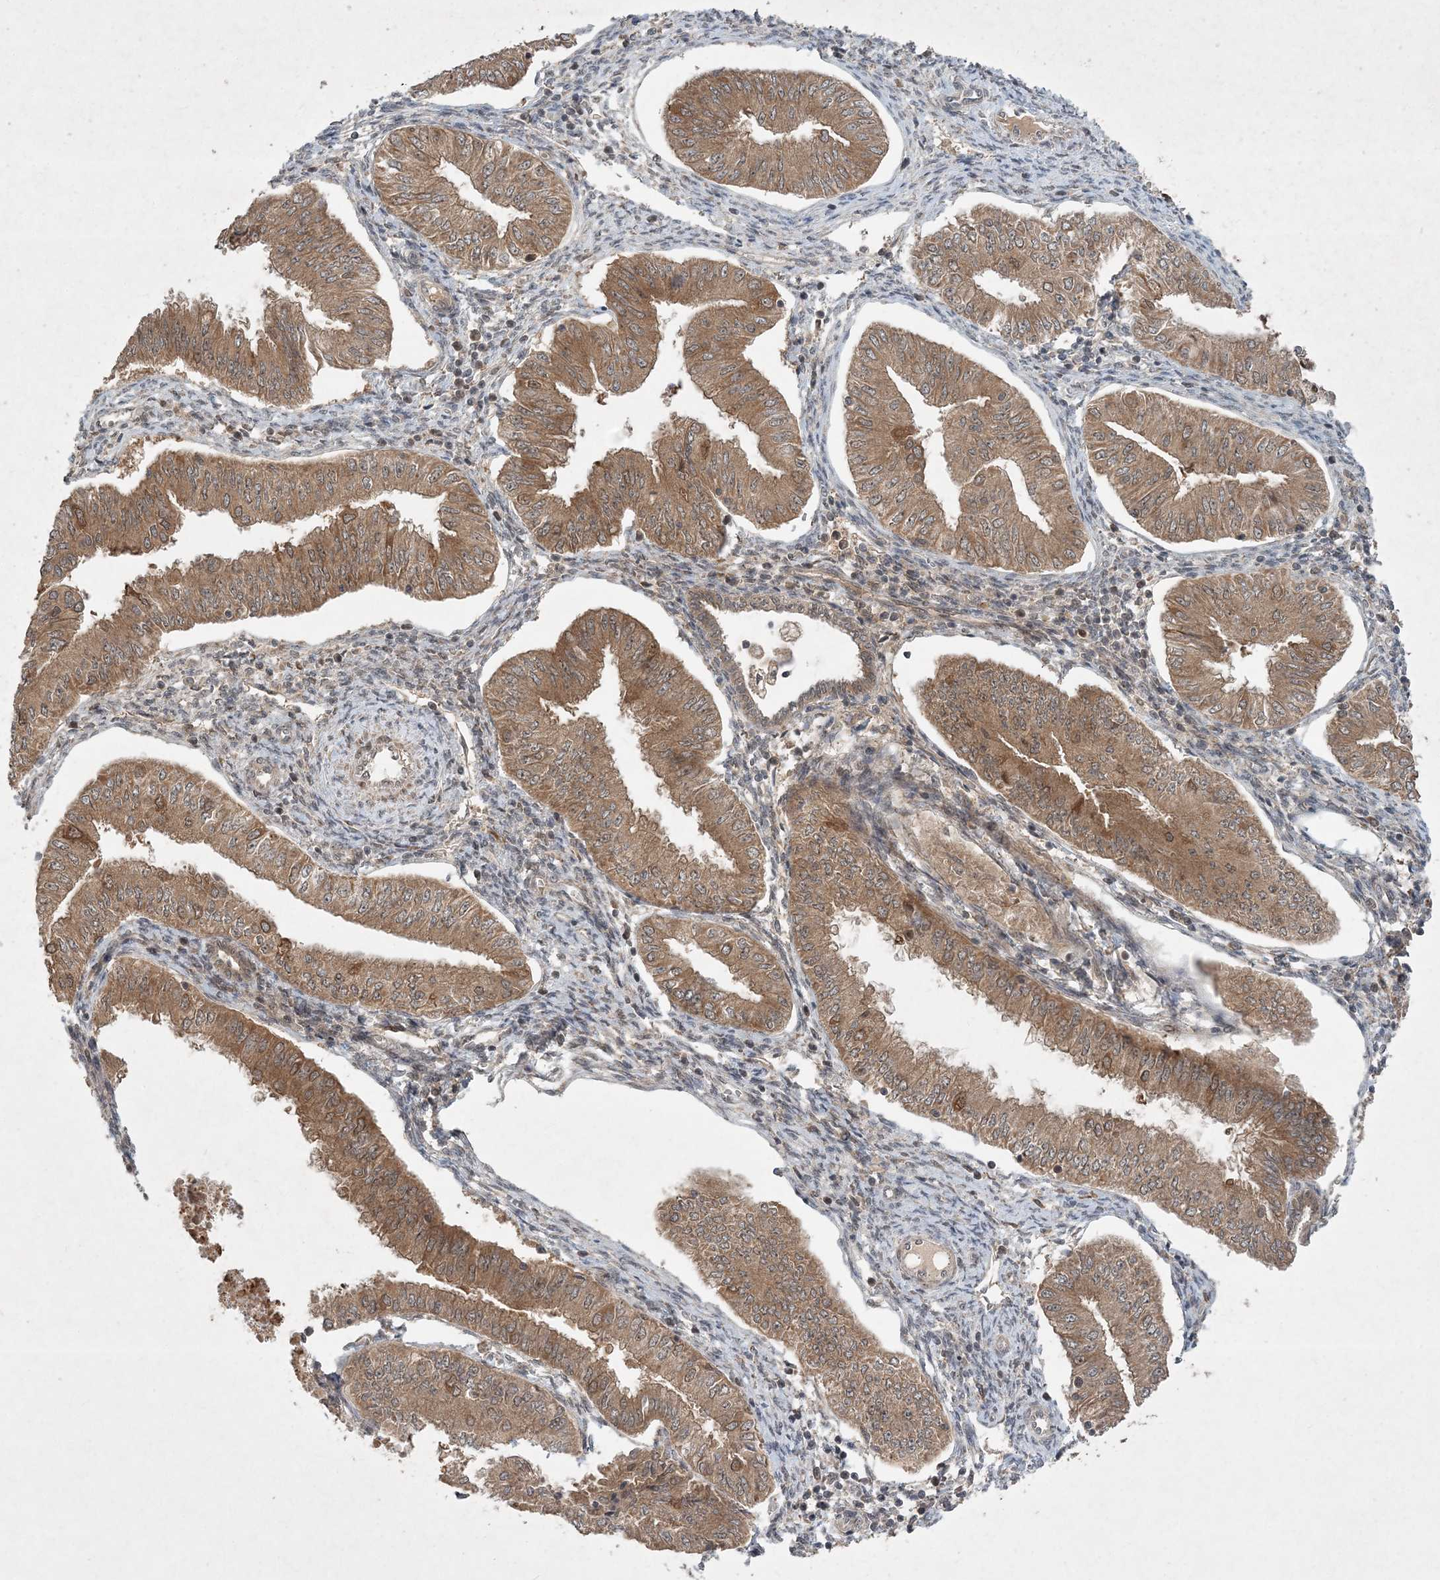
{"staining": {"intensity": "moderate", "quantity": ">75%", "location": "cytoplasmic/membranous"}, "tissue": "endometrial cancer", "cell_type": "Tumor cells", "image_type": "cancer", "snomed": [{"axis": "morphology", "description": "Normal tissue, NOS"}, {"axis": "morphology", "description": "Adenocarcinoma, NOS"}, {"axis": "topography", "description": "Endometrium"}], "caption": "IHC histopathology image of adenocarcinoma (endometrial) stained for a protein (brown), which shows medium levels of moderate cytoplasmic/membranous staining in approximately >75% of tumor cells.", "gene": "UBR3", "patient": {"sex": "female", "age": 53}}